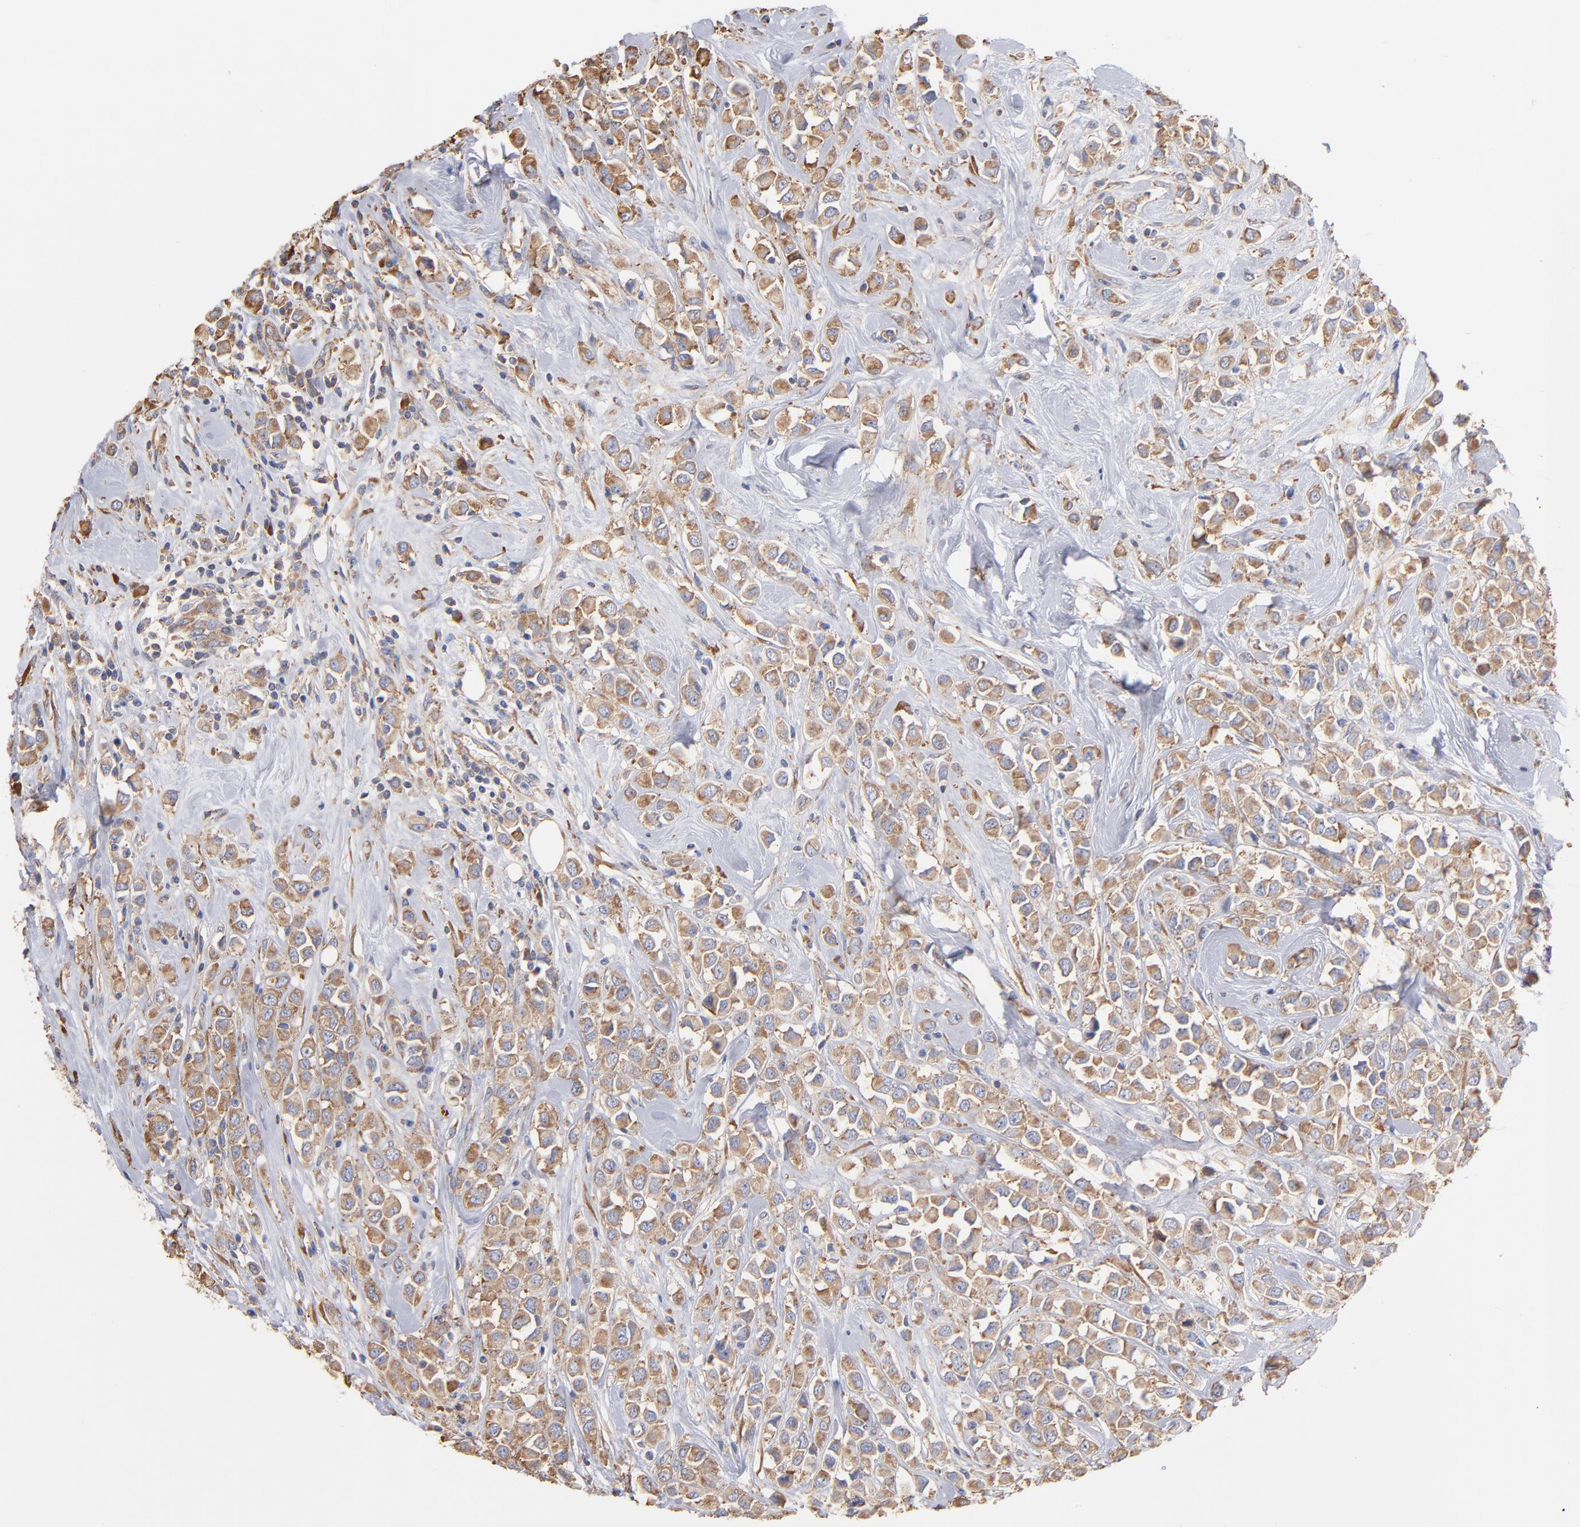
{"staining": {"intensity": "moderate", "quantity": ">75%", "location": "cytoplasmic/membranous"}, "tissue": "breast cancer", "cell_type": "Tumor cells", "image_type": "cancer", "snomed": [{"axis": "morphology", "description": "Duct carcinoma"}, {"axis": "topography", "description": "Breast"}], "caption": "This image reveals IHC staining of breast cancer, with medium moderate cytoplasmic/membranous staining in about >75% of tumor cells.", "gene": "RPL9", "patient": {"sex": "female", "age": 61}}